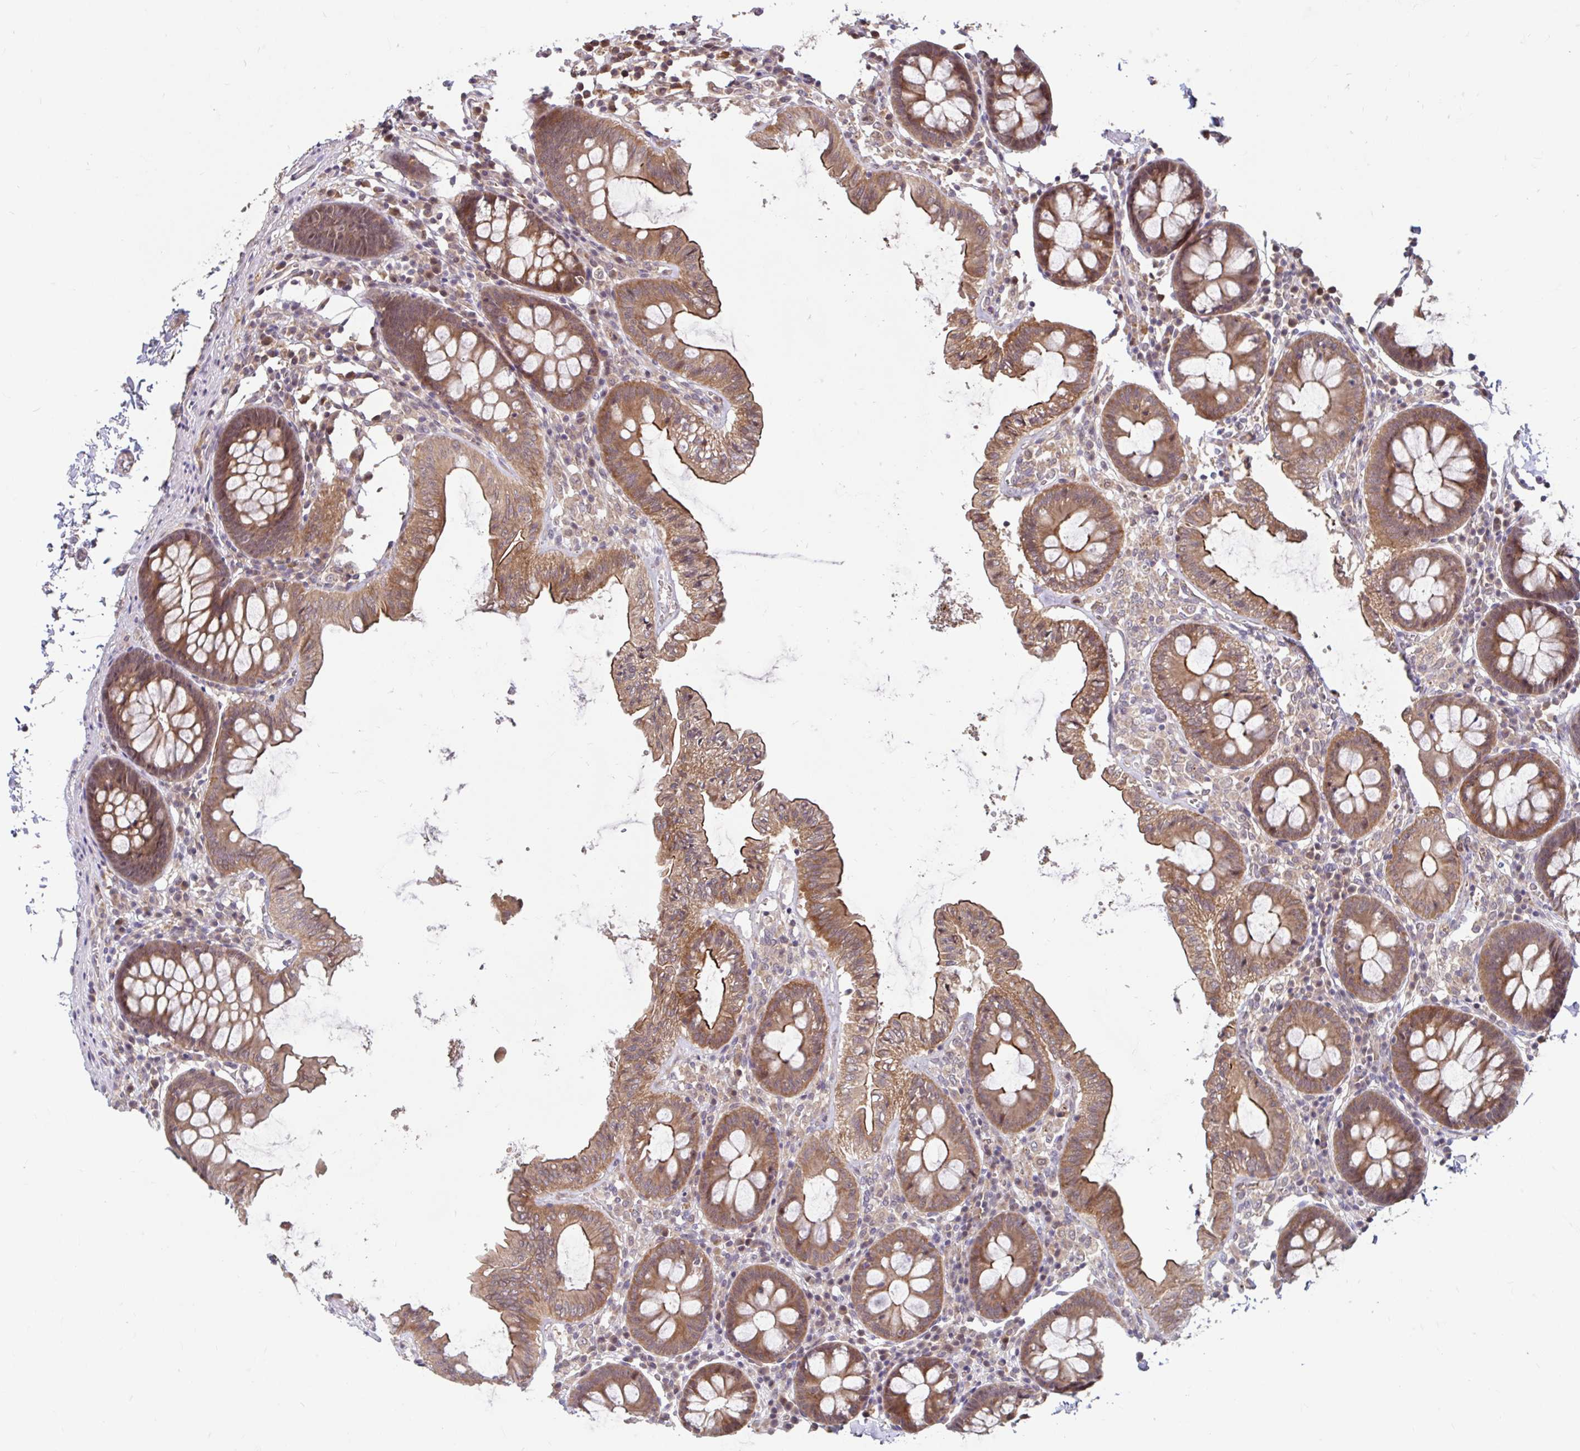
{"staining": {"intensity": "weak", "quantity": ">75%", "location": "cytoplasmic/membranous"}, "tissue": "colon", "cell_type": "Endothelial cells", "image_type": "normal", "snomed": [{"axis": "morphology", "description": "Normal tissue, NOS"}, {"axis": "topography", "description": "Colon"}, {"axis": "topography", "description": "Peripheral nerve tissue"}], "caption": "Immunohistochemistry staining of benign colon, which displays low levels of weak cytoplasmic/membranous staining in approximately >75% of endothelial cells indicating weak cytoplasmic/membranous protein expression. The staining was performed using DAB (3,3'-diaminobenzidine) (brown) for protein detection and nuclei were counterstained in hematoxylin (blue).", "gene": "STYXL1", "patient": {"sex": "male", "age": 84}}